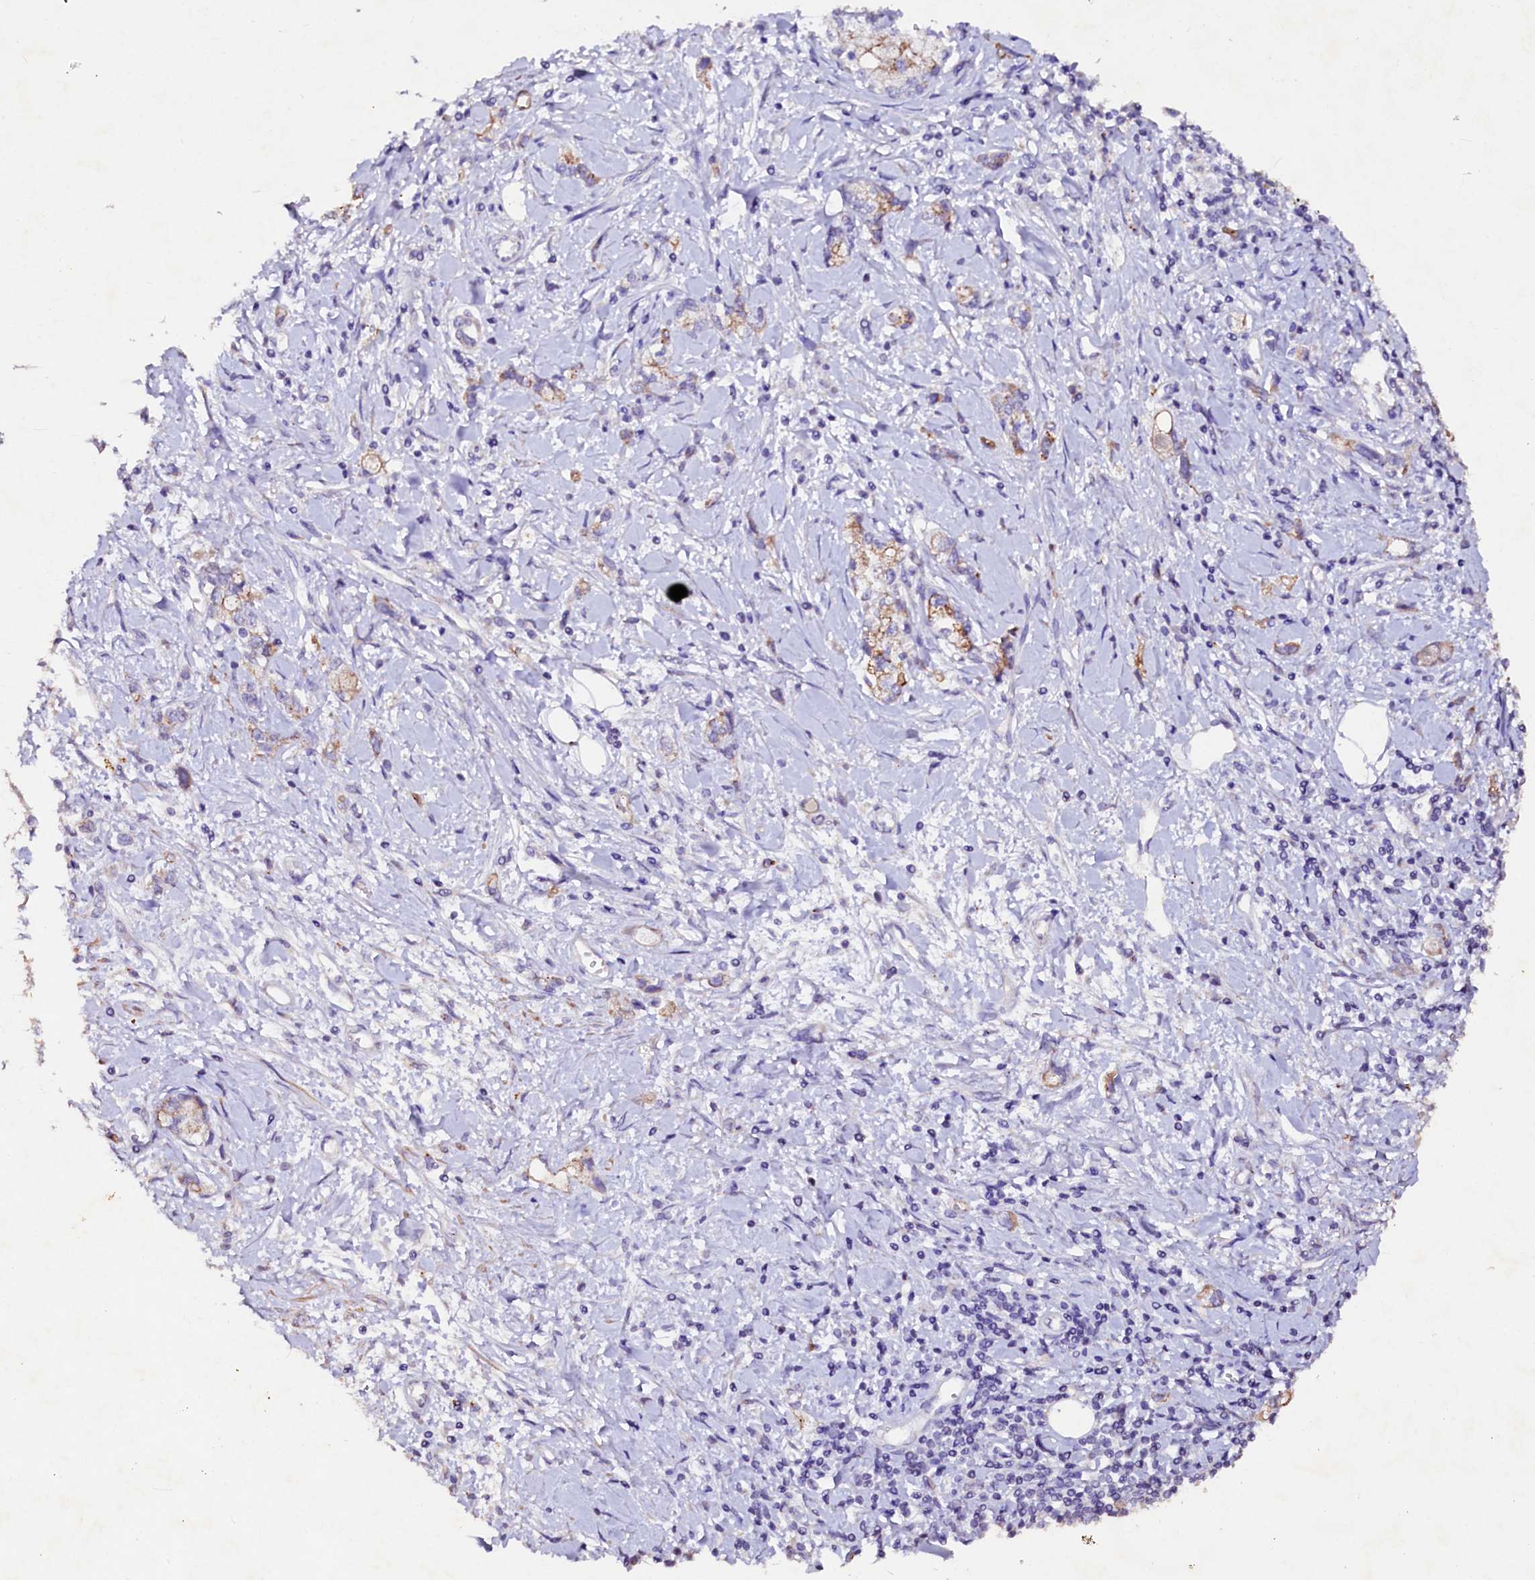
{"staining": {"intensity": "weak", "quantity": "<25%", "location": "cytoplasmic/membranous"}, "tissue": "stomach cancer", "cell_type": "Tumor cells", "image_type": "cancer", "snomed": [{"axis": "morphology", "description": "Adenocarcinoma, NOS"}, {"axis": "topography", "description": "Stomach"}], "caption": "Tumor cells are negative for protein expression in human stomach cancer (adenocarcinoma).", "gene": "VPS36", "patient": {"sex": "female", "age": 76}}